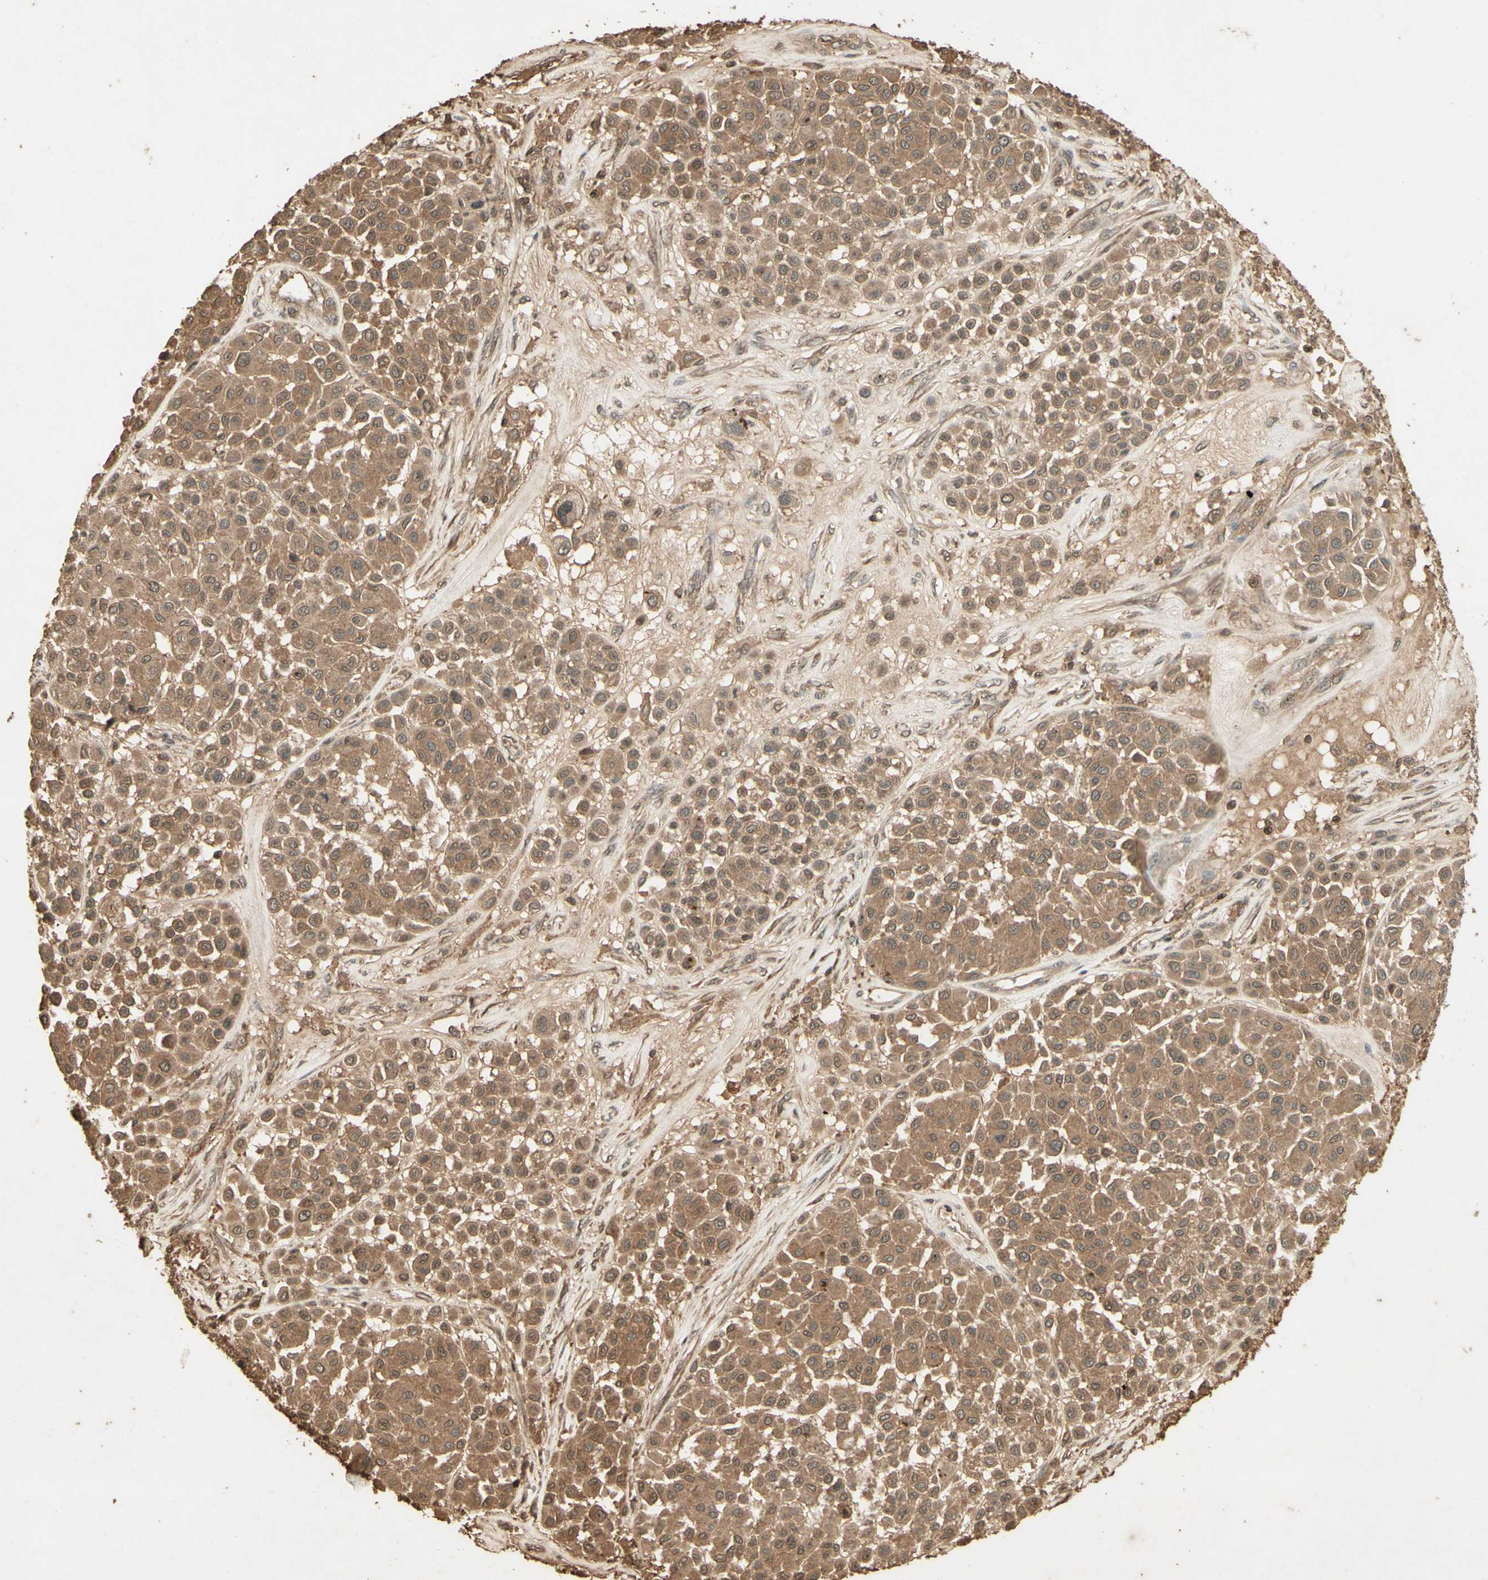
{"staining": {"intensity": "moderate", "quantity": ">75%", "location": "cytoplasmic/membranous"}, "tissue": "melanoma", "cell_type": "Tumor cells", "image_type": "cancer", "snomed": [{"axis": "morphology", "description": "Malignant melanoma, Metastatic site"}, {"axis": "topography", "description": "Soft tissue"}], "caption": "Approximately >75% of tumor cells in human malignant melanoma (metastatic site) display moderate cytoplasmic/membranous protein positivity as visualized by brown immunohistochemical staining.", "gene": "SMAD9", "patient": {"sex": "male", "age": 41}}